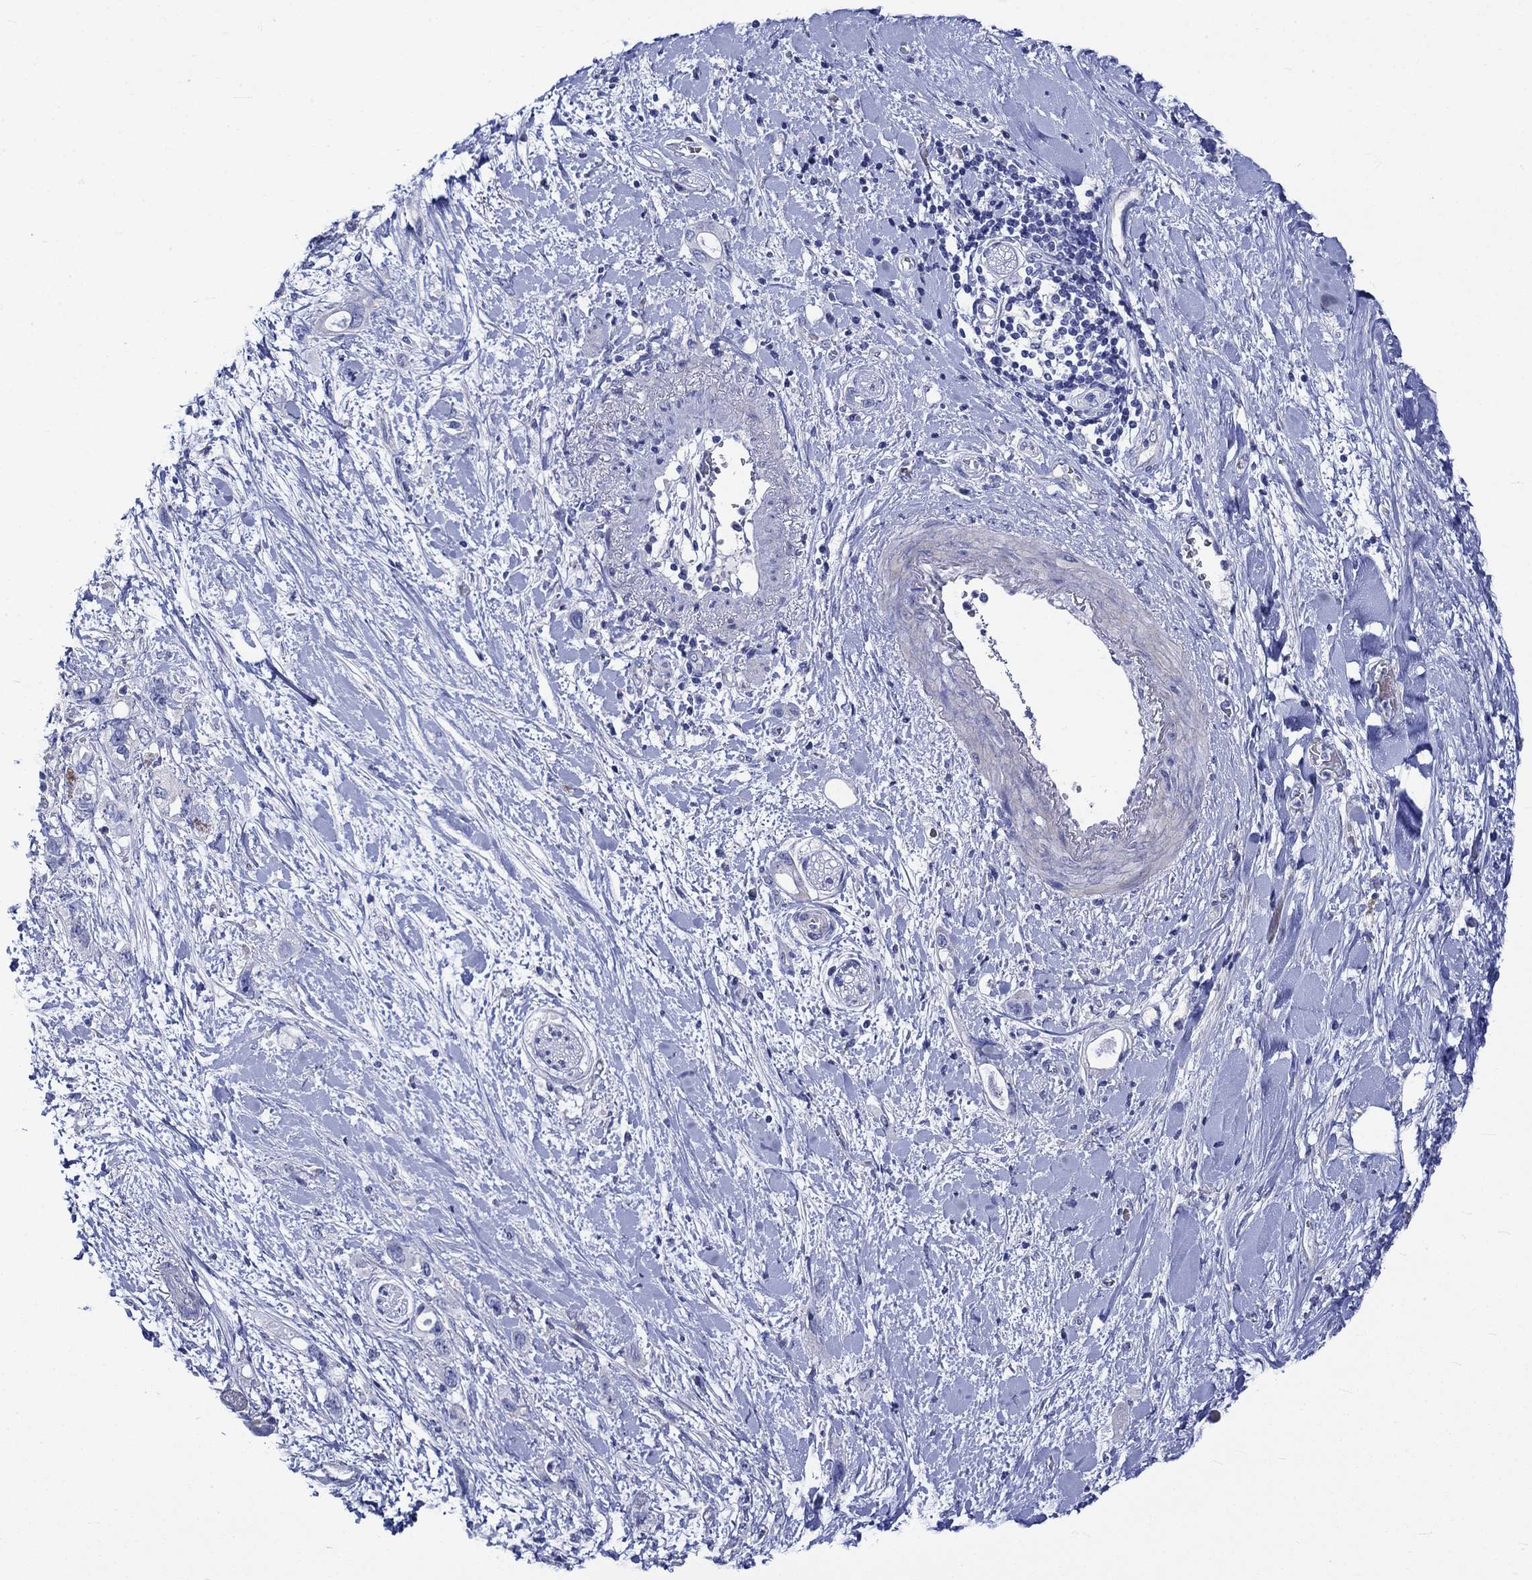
{"staining": {"intensity": "negative", "quantity": "none", "location": "none"}, "tissue": "pancreatic cancer", "cell_type": "Tumor cells", "image_type": "cancer", "snomed": [{"axis": "morphology", "description": "Adenocarcinoma, NOS"}, {"axis": "topography", "description": "Pancreas"}], "caption": "There is no significant positivity in tumor cells of pancreatic cancer (adenocarcinoma).", "gene": "NRIP3", "patient": {"sex": "female", "age": 56}}